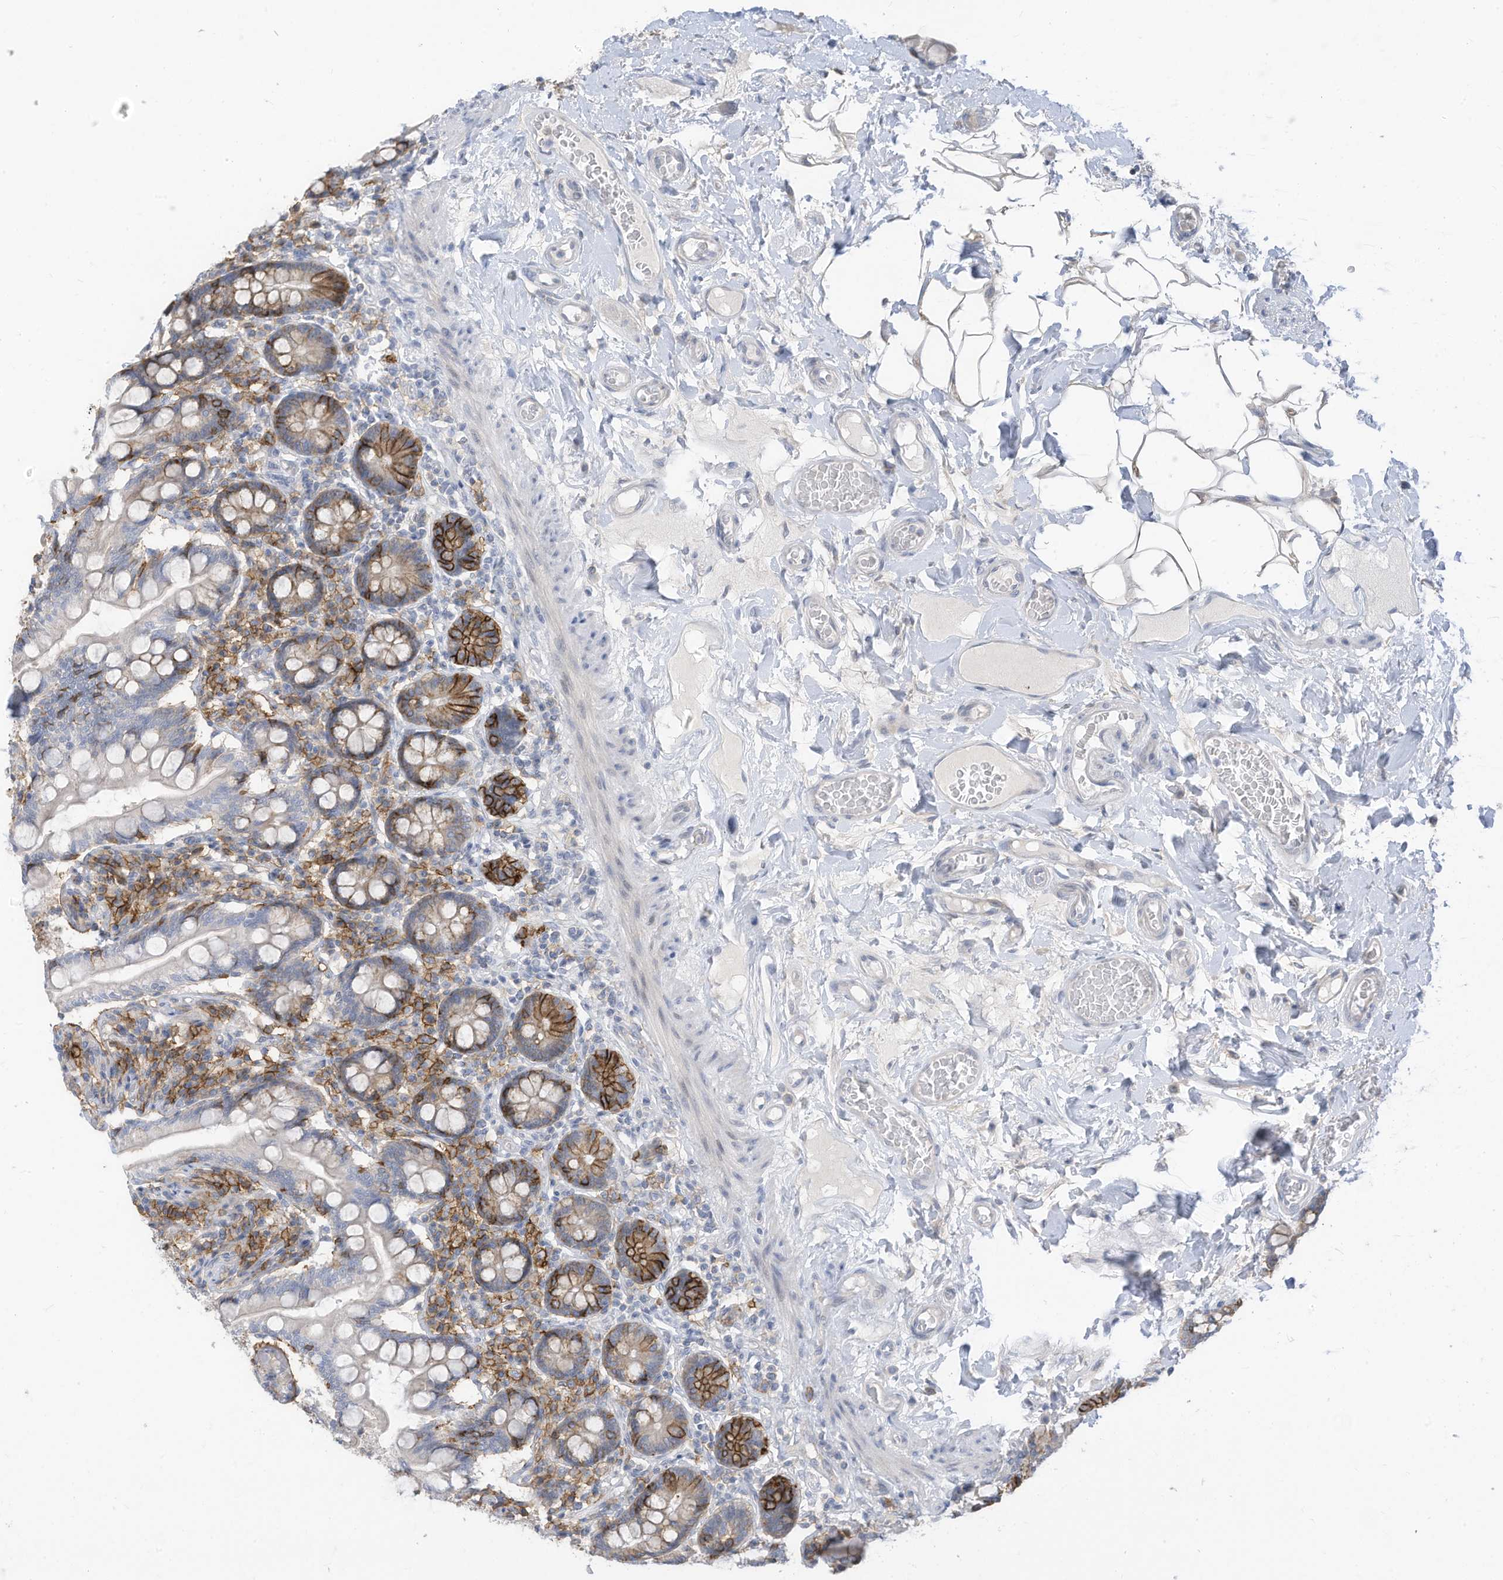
{"staining": {"intensity": "strong", "quantity": "25%-75%", "location": "cytoplasmic/membranous"}, "tissue": "small intestine", "cell_type": "Glandular cells", "image_type": "normal", "snomed": [{"axis": "morphology", "description": "Normal tissue, NOS"}, {"axis": "topography", "description": "Small intestine"}], "caption": "IHC (DAB) staining of benign small intestine displays strong cytoplasmic/membranous protein expression in about 25%-75% of glandular cells. (Brightfield microscopy of DAB IHC at high magnification).", "gene": "SLC1A5", "patient": {"sex": "female", "age": 64}}